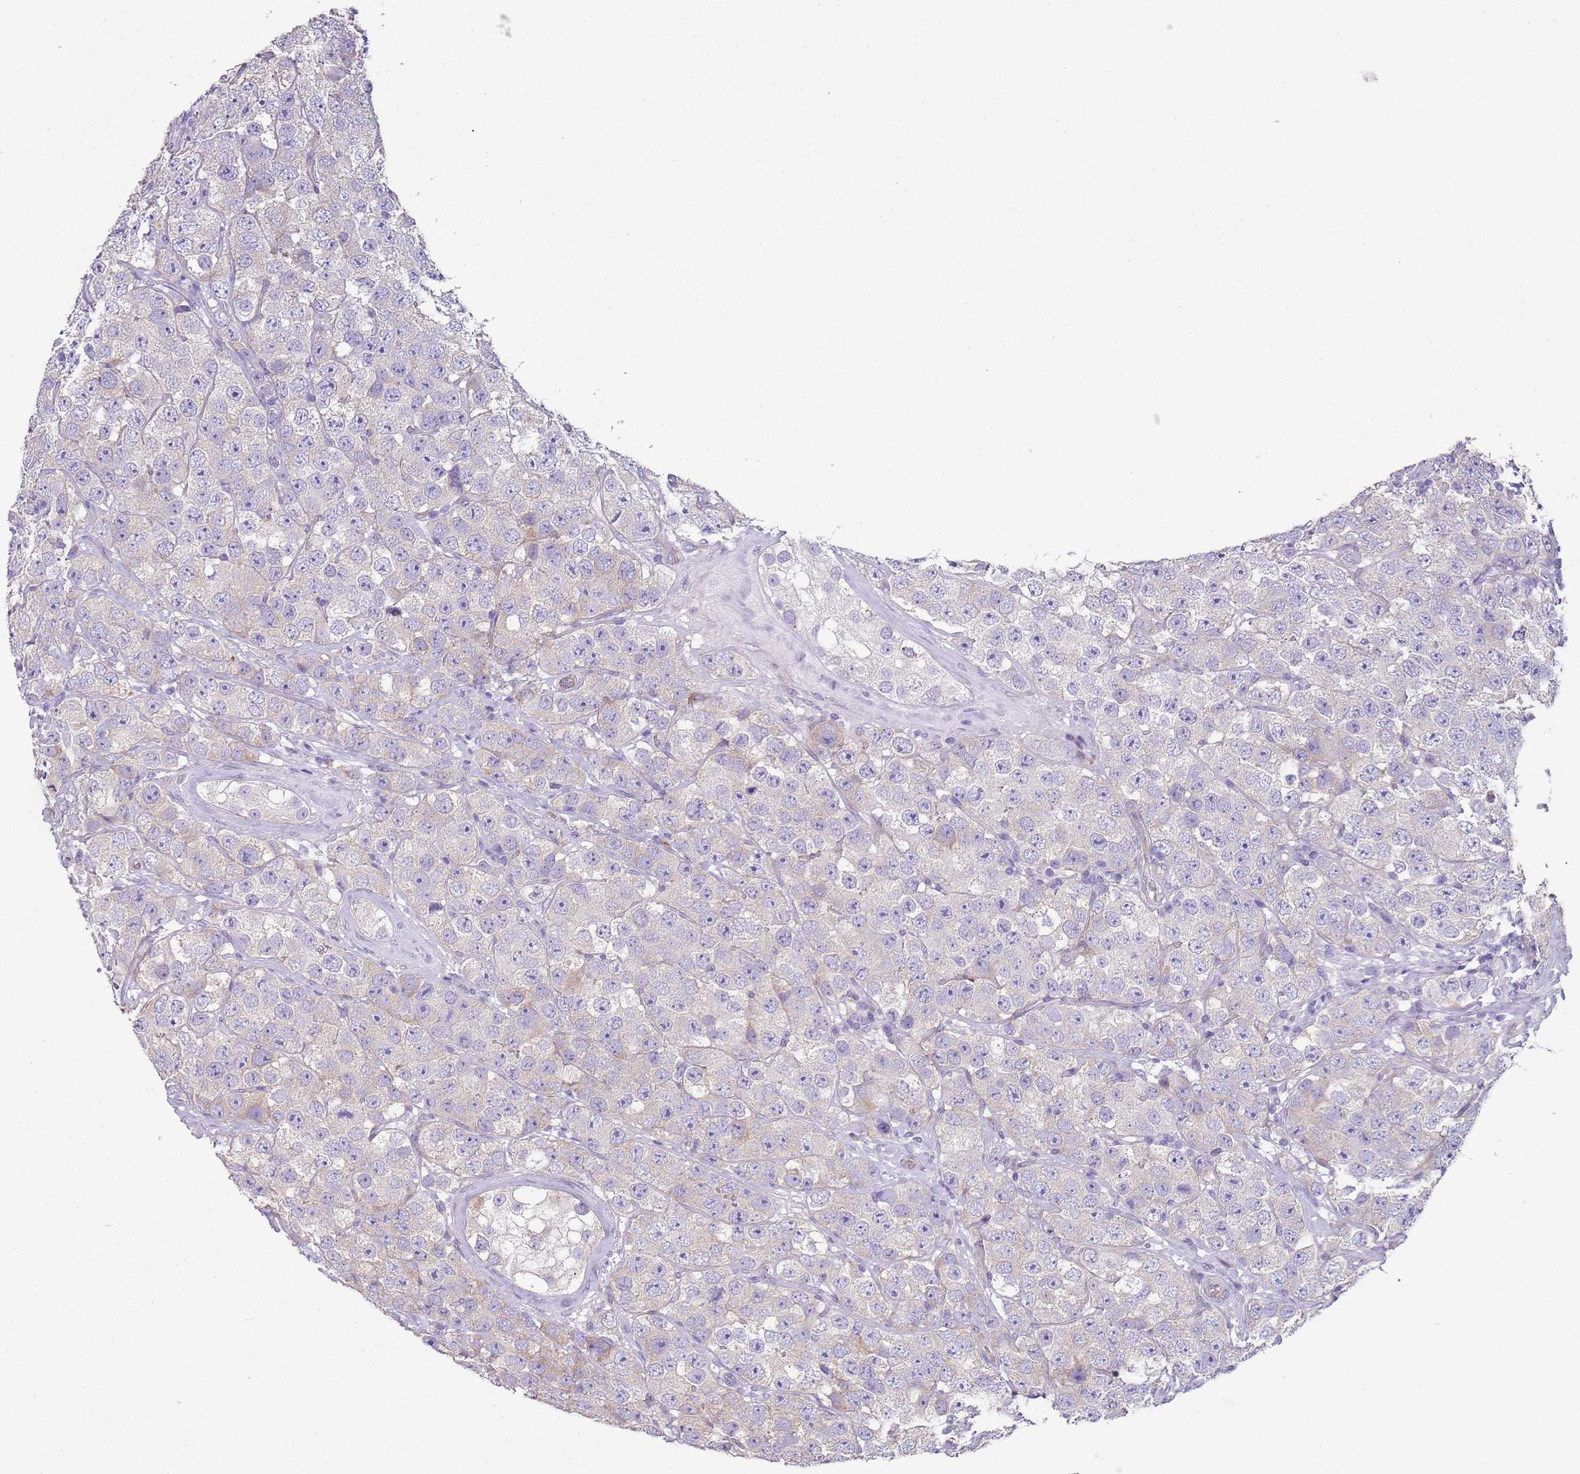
{"staining": {"intensity": "negative", "quantity": "none", "location": "none"}, "tissue": "testis cancer", "cell_type": "Tumor cells", "image_type": "cancer", "snomed": [{"axis": "morphology", "description": "Seminoma, NOS"}, {"axis": "topography", "description": "Testis"}], "caption": "The IHC image has no significant expression in tumor cells of testis cancer (seminoma) tissue.", "gene": "ZNF583", "patient": {"sex": "male", "age": 28}}